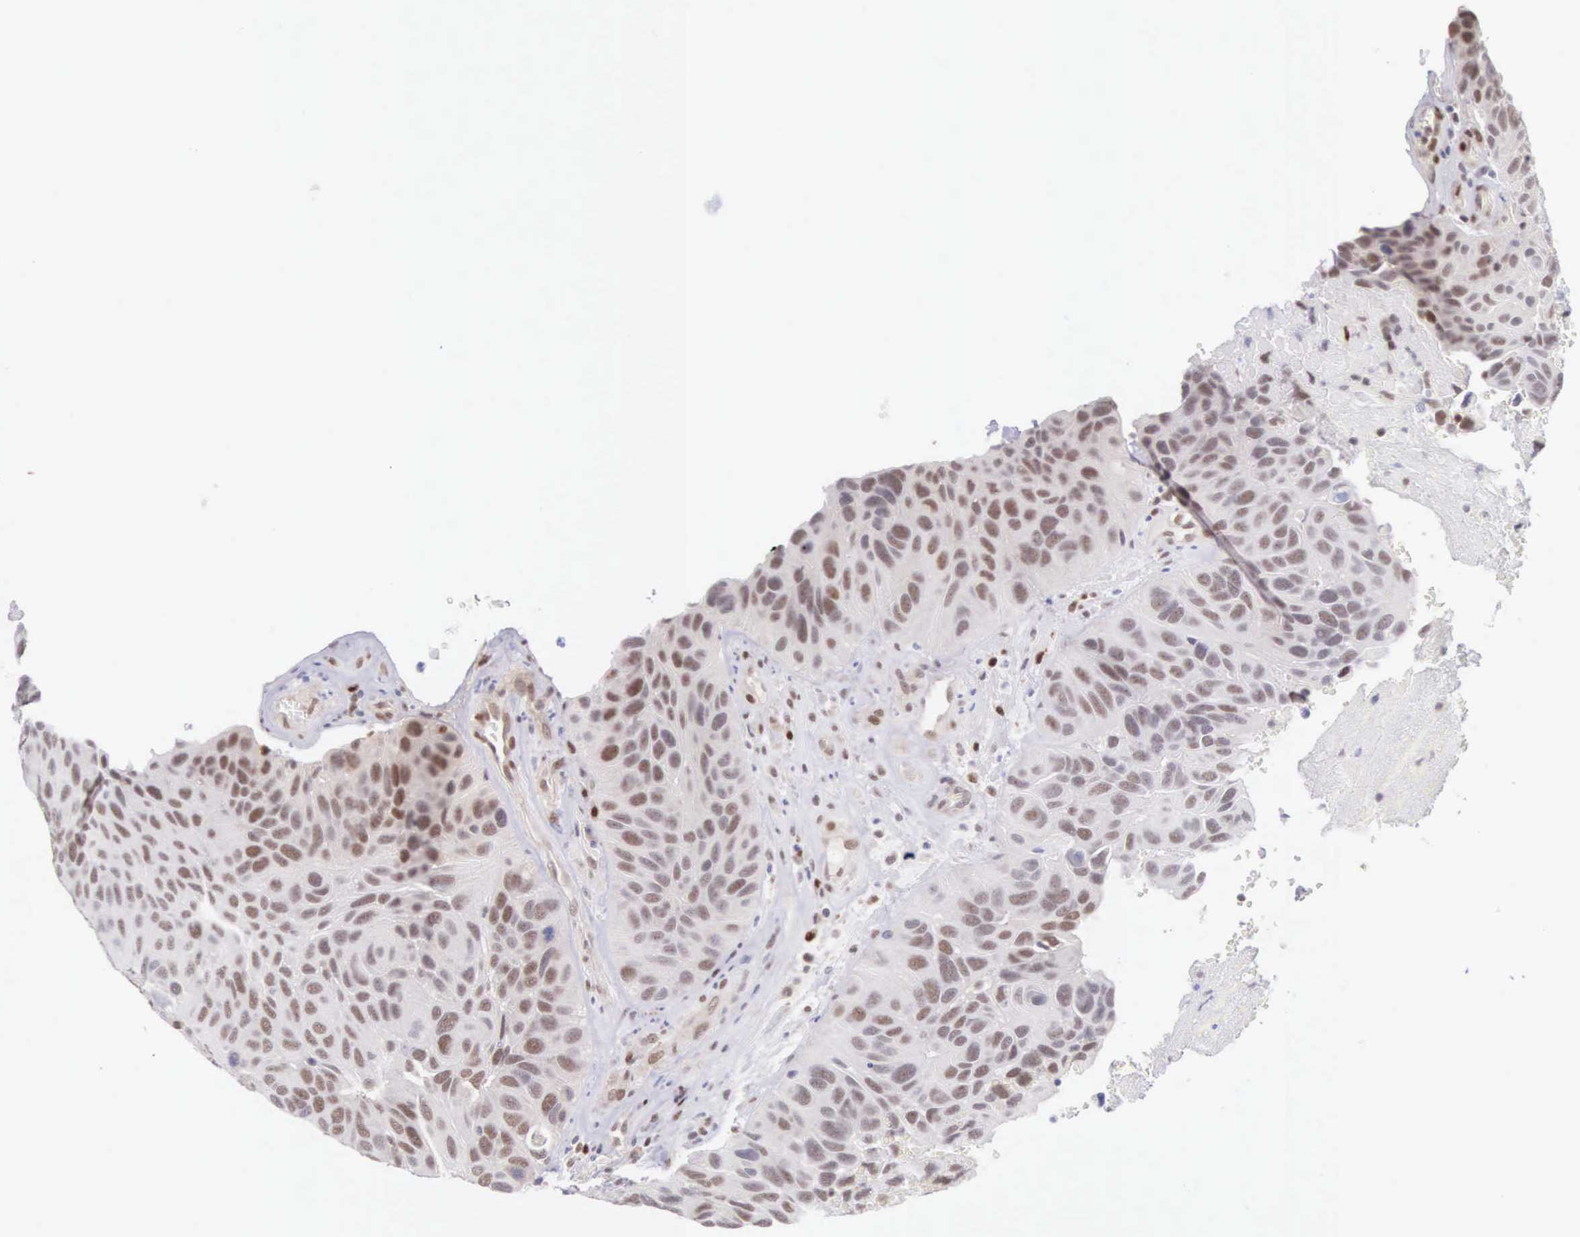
{"staining": {"intensity": "moderate", "quantity": "25%-75%", "location": "nuclear"}, "tissue": "urothelial cancer", "cell_type": "Tumor cells", "image_type": "cancer", "snomed": [{"axis": "morphology", "description": "Urothelial carcinoma, High grade"}, {"axis": "topography", "description": "Urinary bladder"}], "caption": "Tumor cells reveal medium levels of moderate nuclear staining in approximately 25%-75% of cells in human urothelial cancer.", "gene": "CCDC117", "patient": {"sex": "male", "age": 66}}